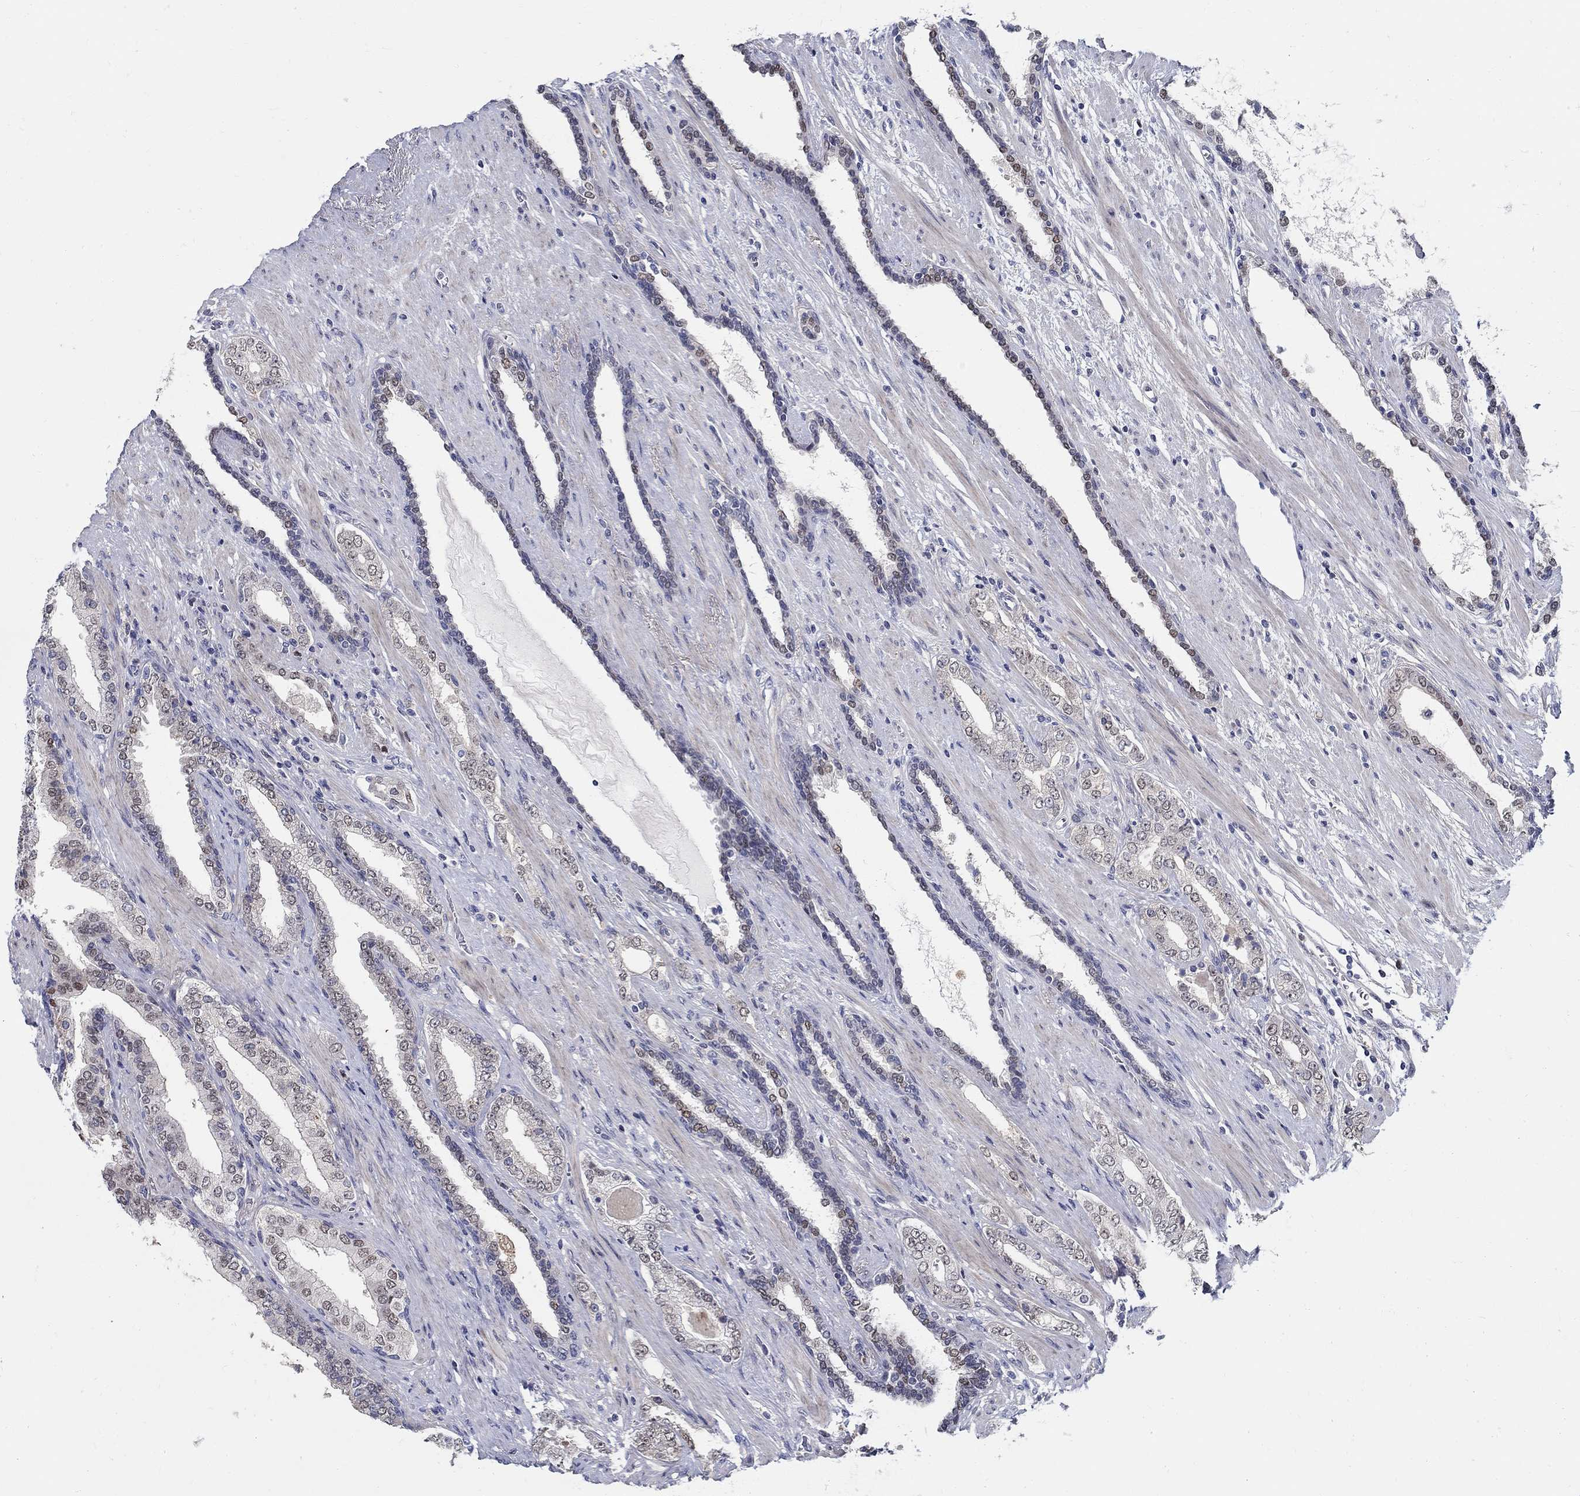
{"staining": {"intensity": "moderate", "quantity": "<25%", "location": "nuclear"}, "tissue": "prostate cancer", "cell_type": "Tumor cells", "image_type": "cancer", "snomed": [{"axis": "morphology", "description": "Adenocarcinoma, Low grade"}, {"axis": "topography", "description": "Prostate and seminal vesicle, NOS"}], "caption": "Prostate low-grade adenocarcinoma stained with DAB (3,3'-diaminobenzidine) IHC shows low levels of moderate nuclear positivity in about <25% of tumor cells. (IHC, brightfield microscopy, high magnification).", "gene": "C16orf46", "patient": {"sex": "male", "age": 61}}